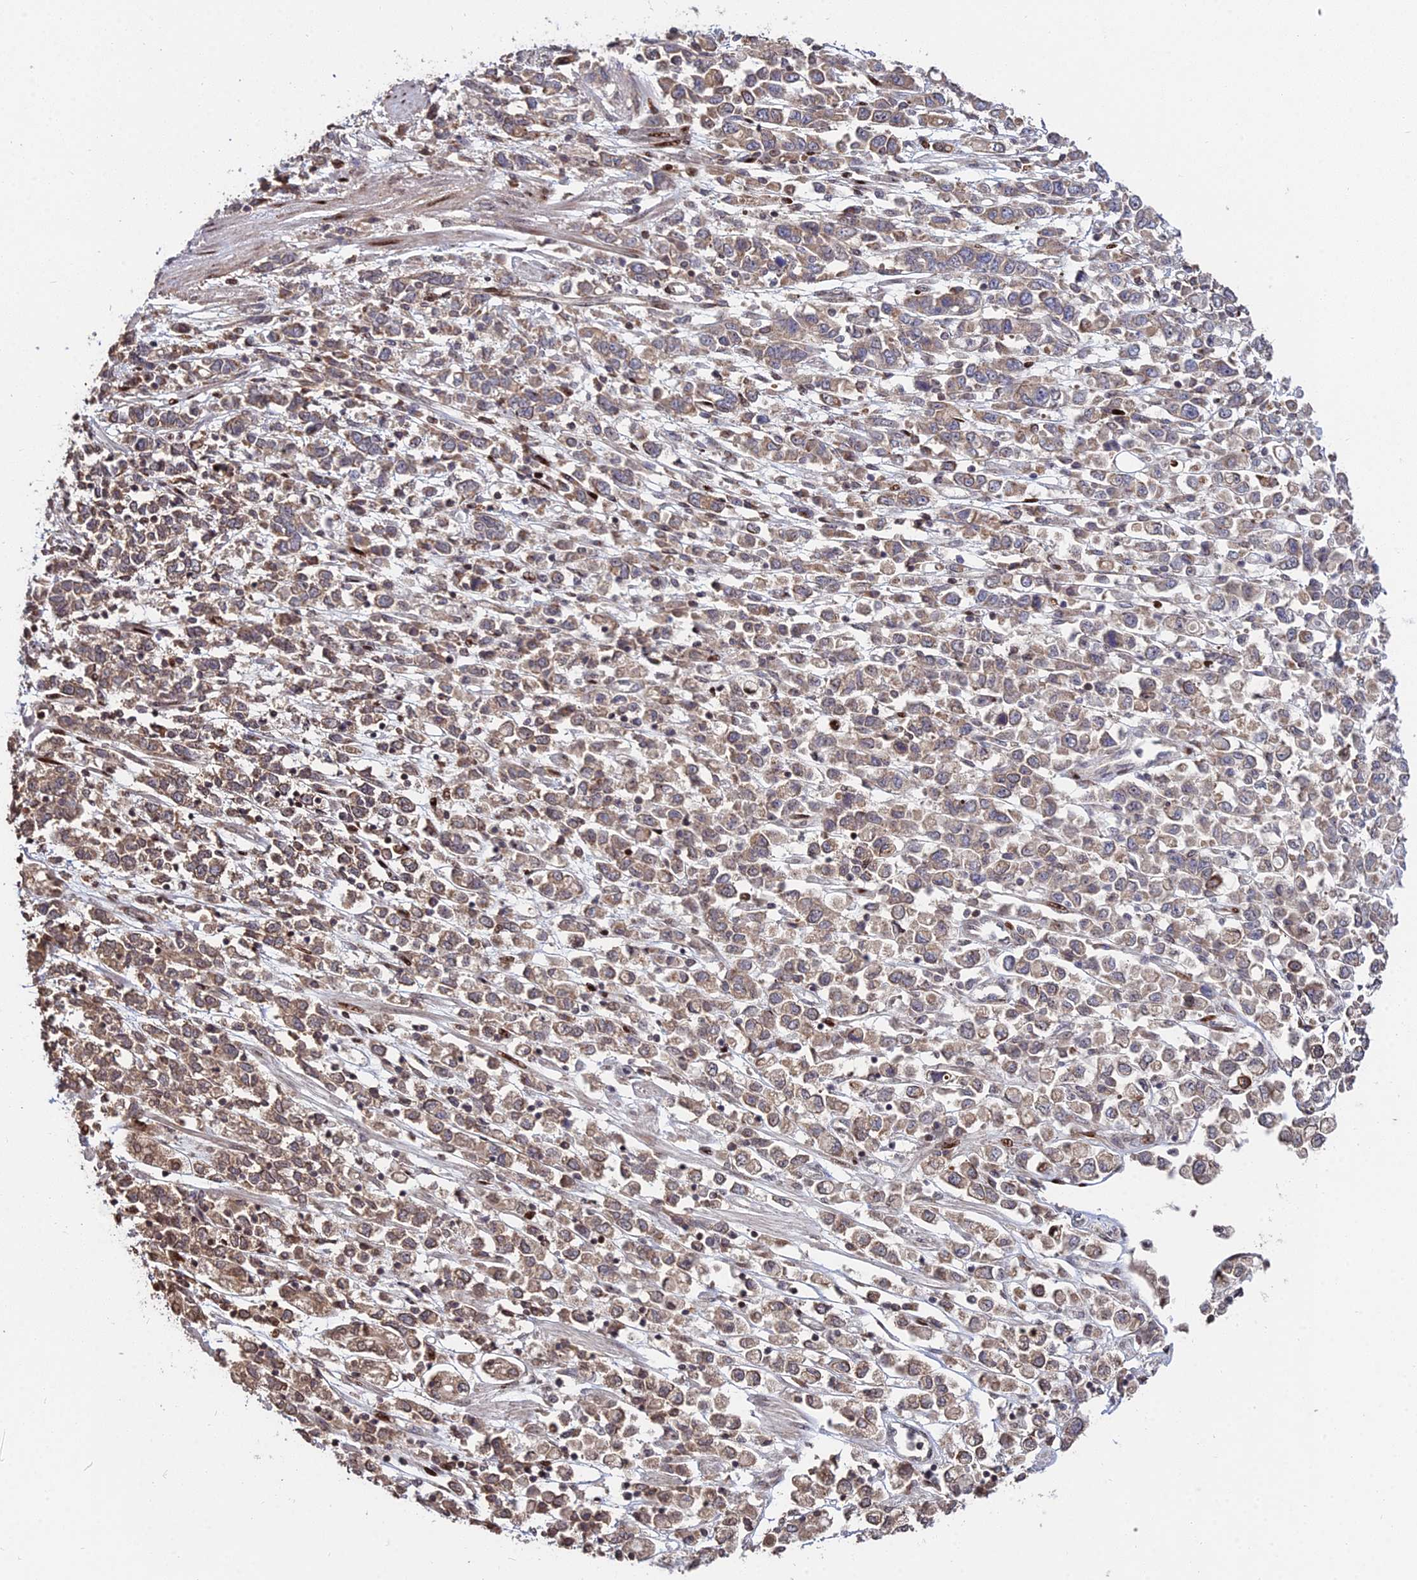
{"staining": {"intensity": "moderate", "quantity": ">75%", "location": "cytoplasmic/membranous"}, "tissue": "stomach cancer", "cell_type": "Tumor cells", "image_type": "cancer", "snomed": [{"axis": "morphology", "description": "Adenocarcinoma, NOS"}, {"axis": "topography", "description": "Stomach"}], "caption": "Human stomach adenocarcinoma stained with a protein marker exhibits moderate staining in tumor cells.", "gene": "RBMS2", "patient": {"sex": "female", "age": 76}}